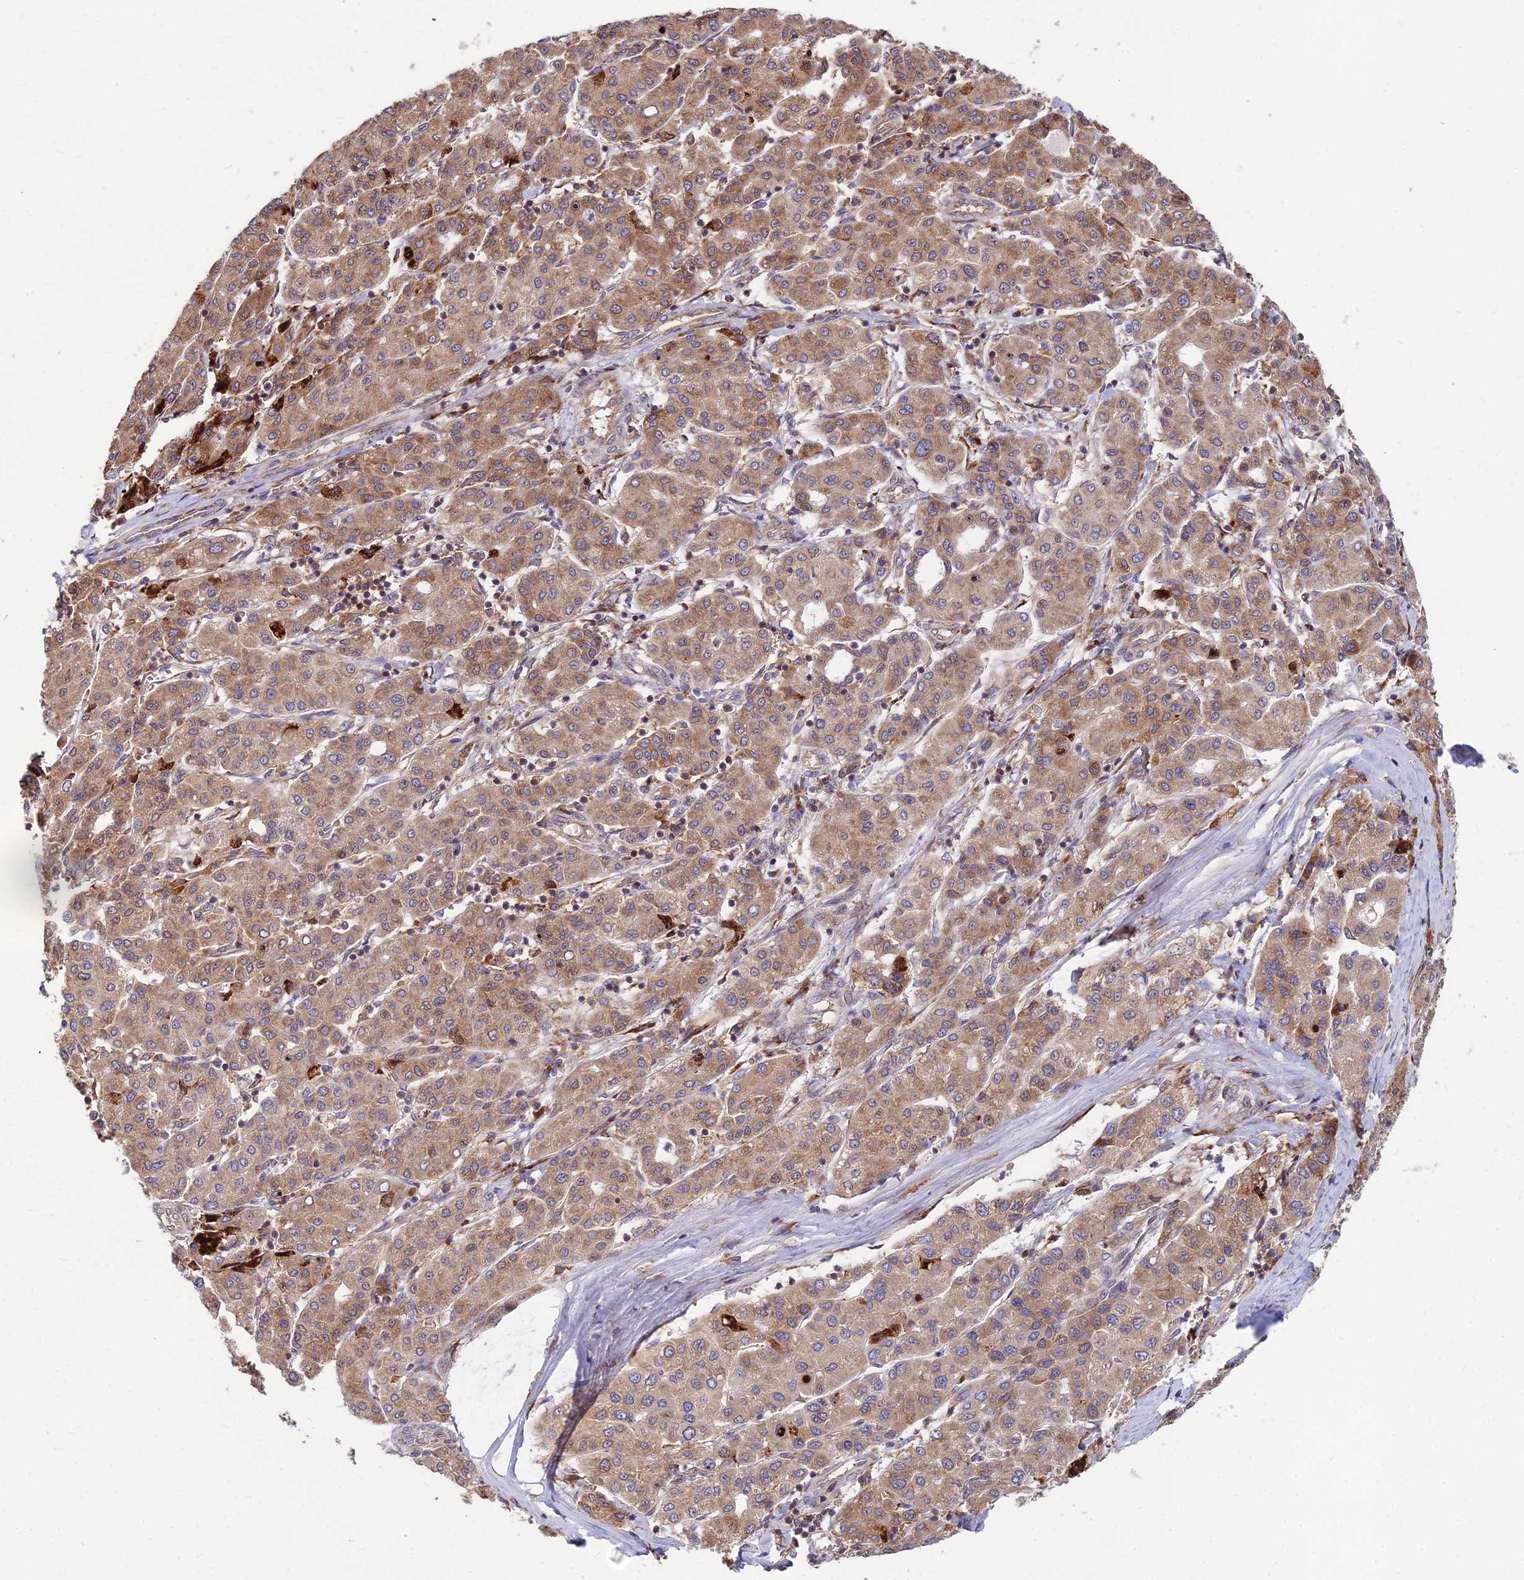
{"staining": {"intensity": "moderate", "quantity": ">75%", "location": "cytoplasmic/membranous"}, "tissue": "liver cancer", "cell_type": "Tumor cells", "image_type": "cancer", "snomed": [{"axis": "morphology", "description": "Carcinoma, Hepatocellular, NOS"}, {"axis": "topography", "description": "Liver"}], "caption": "About >75% of tumor cells in human liver hepatocellular carcinoma demonstrate moderate cytoplasmic/membranous protein expression as visualized by brown immunohistochemical staining.", "gene": "CCT6B", "patient": {"sex": "male", "age": 65}}